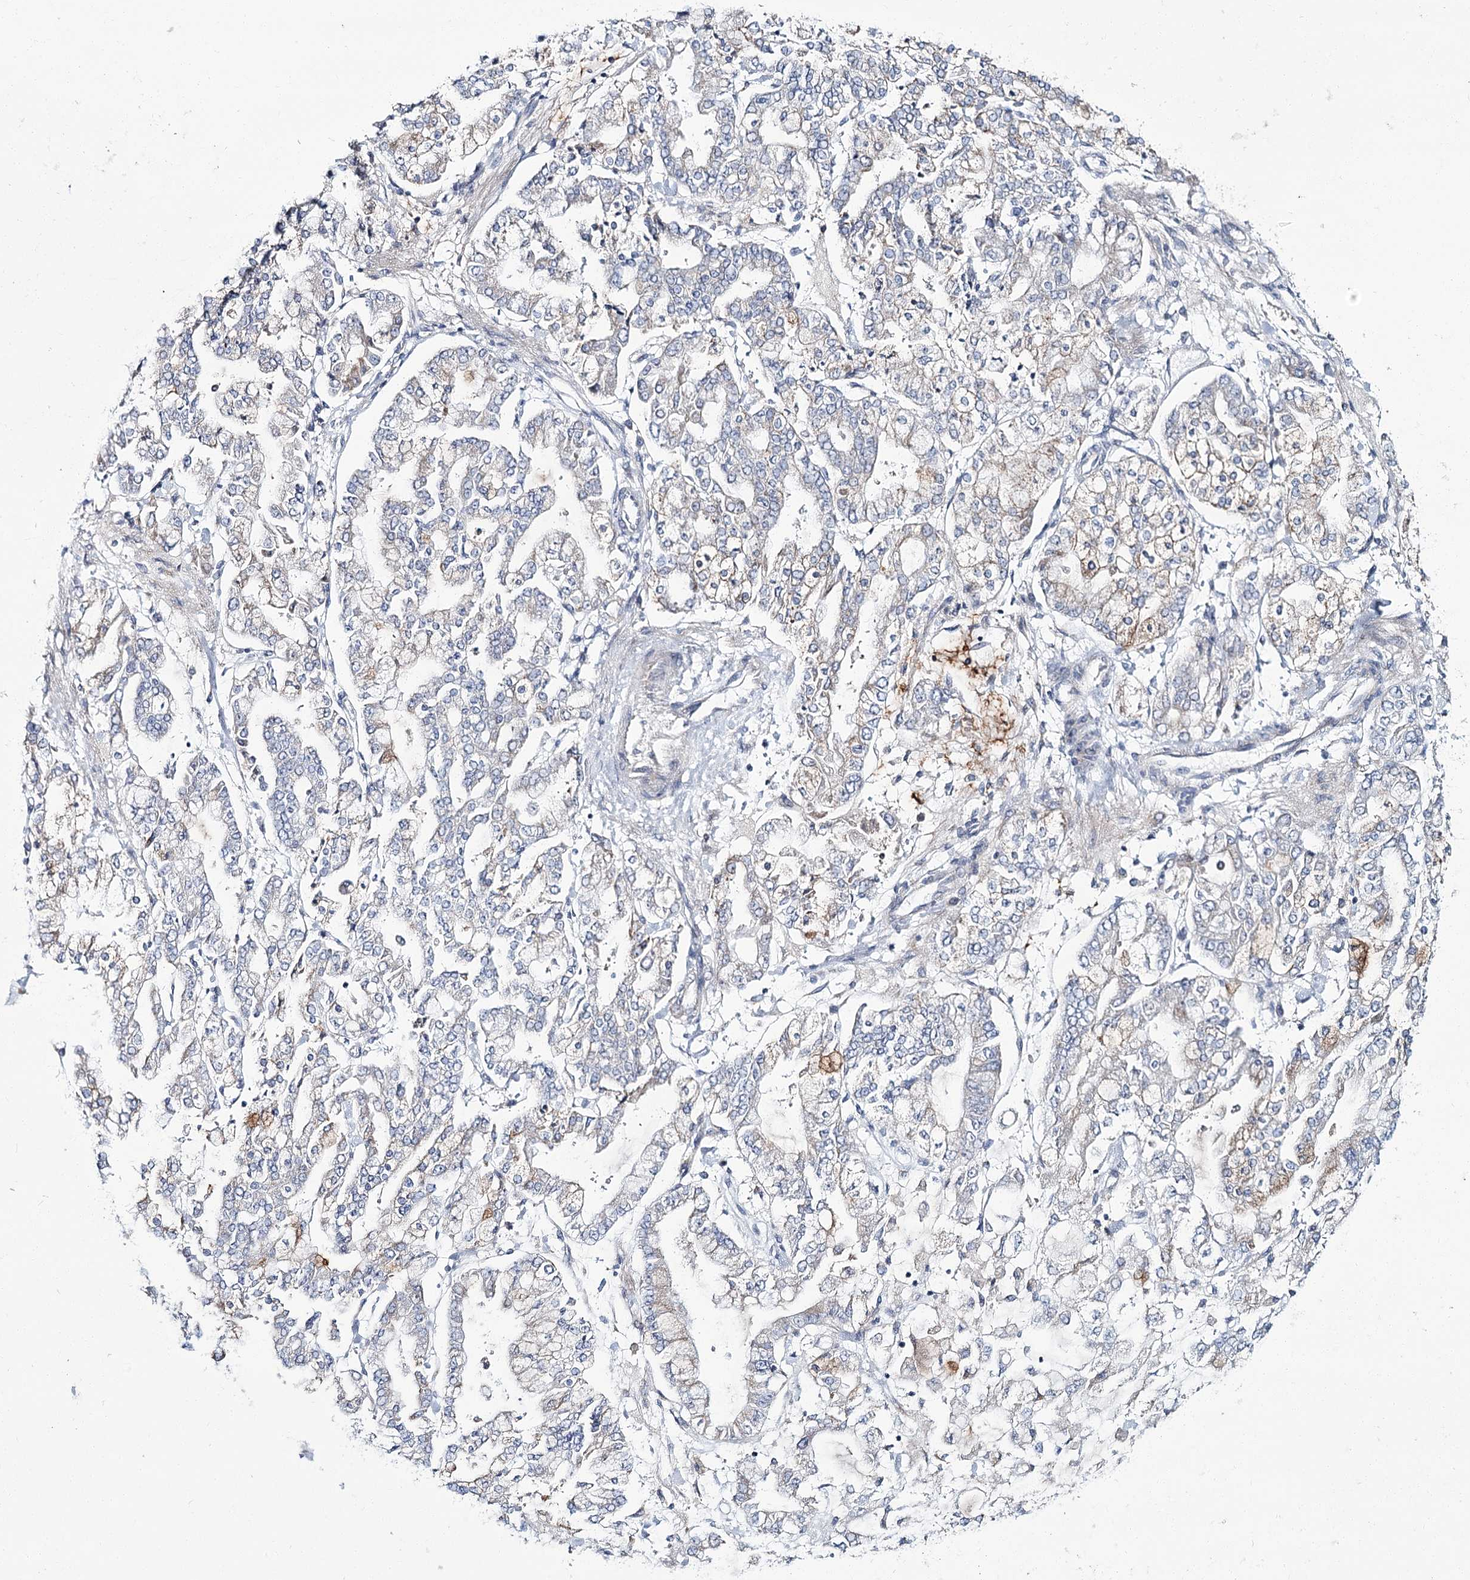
{"staining": {"intensity": "negative", "quantity": "none", "location": "none"}, "tissue": "stomach cancer", "cell_type": "Tumor cells", "image_type": "cancer", "snomed": [{"axis": "morphology", "description": "Normal tissue, NOS"}, {"axis": "morphology", "description": "Adenocarcinoma, NOS"}, {"axis": "topography", "description": "Stomach, upper"}, {"axis": "topography", "description": "Stomach"}], "caption": "IHC of adenocarcinoma (stomach) reveals no positivity in tumor cells. (Brightfield microscopy of DAB immunohistochemistry (IHC) at high magnification).", "gene": "CPLANE1", "patient": {"sex": "male", "age": 76}}